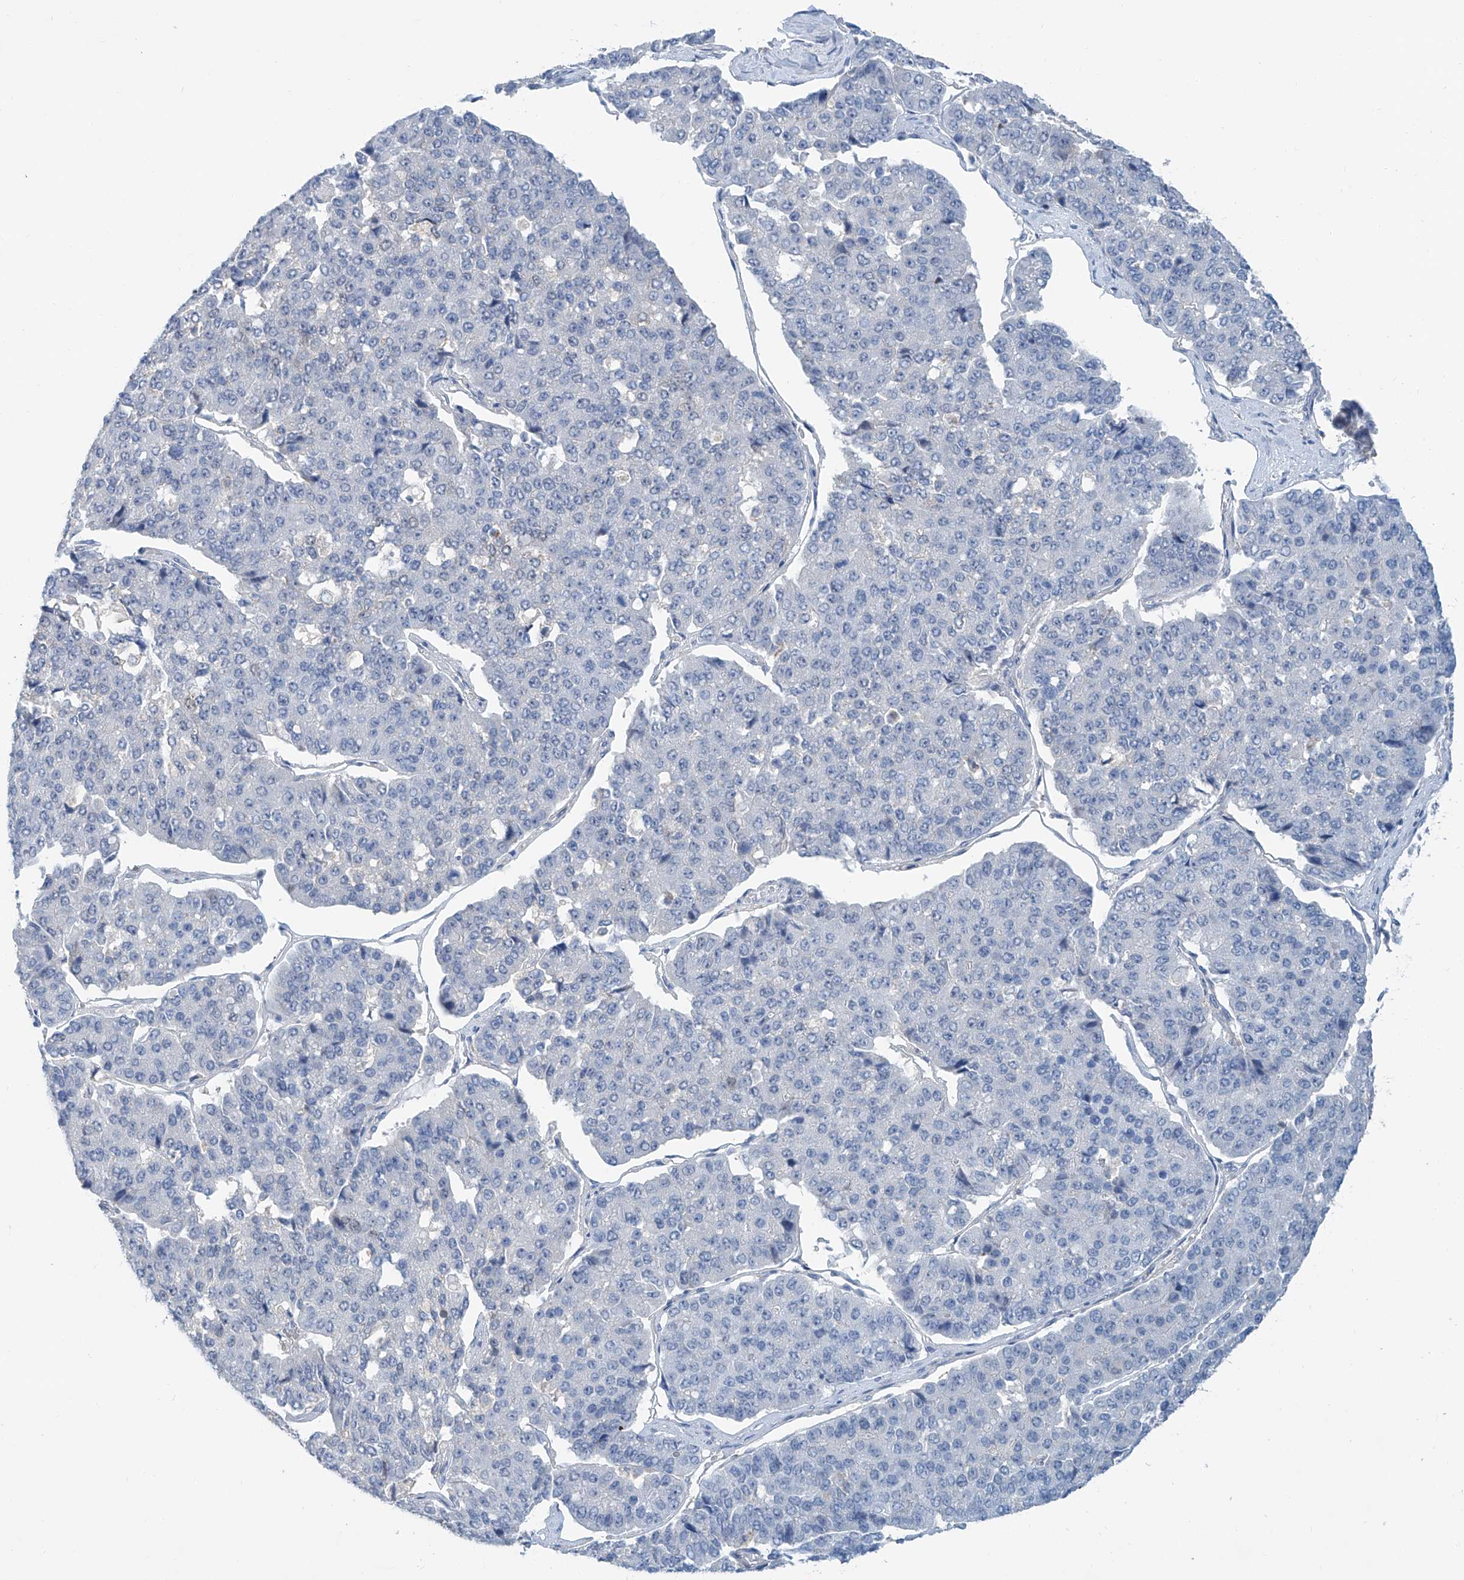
{"staining": {"intensity": "negative", "quantity": "none", "location": "none"}, "tissue": "pancreatic cancer", "cell_type": "Tumor cells", "image_type": "cancer", "snomed": [{"axis": "morphology", "description": "Adenocarcinoma, NOS"}, {"axis": "topography", "description": "Pancreas"}], "caption": "Pancreatic cancer was stained to show a protein in brown. There is no significant expression in tumor cells. (Brightfield microscopy of DAB (3,3'-diaminobenzidine) immunohistochemistry (IHC) at high magnification).", "gene": "ANKRD34A", "patient": {"sex": "male", "age": 50}}